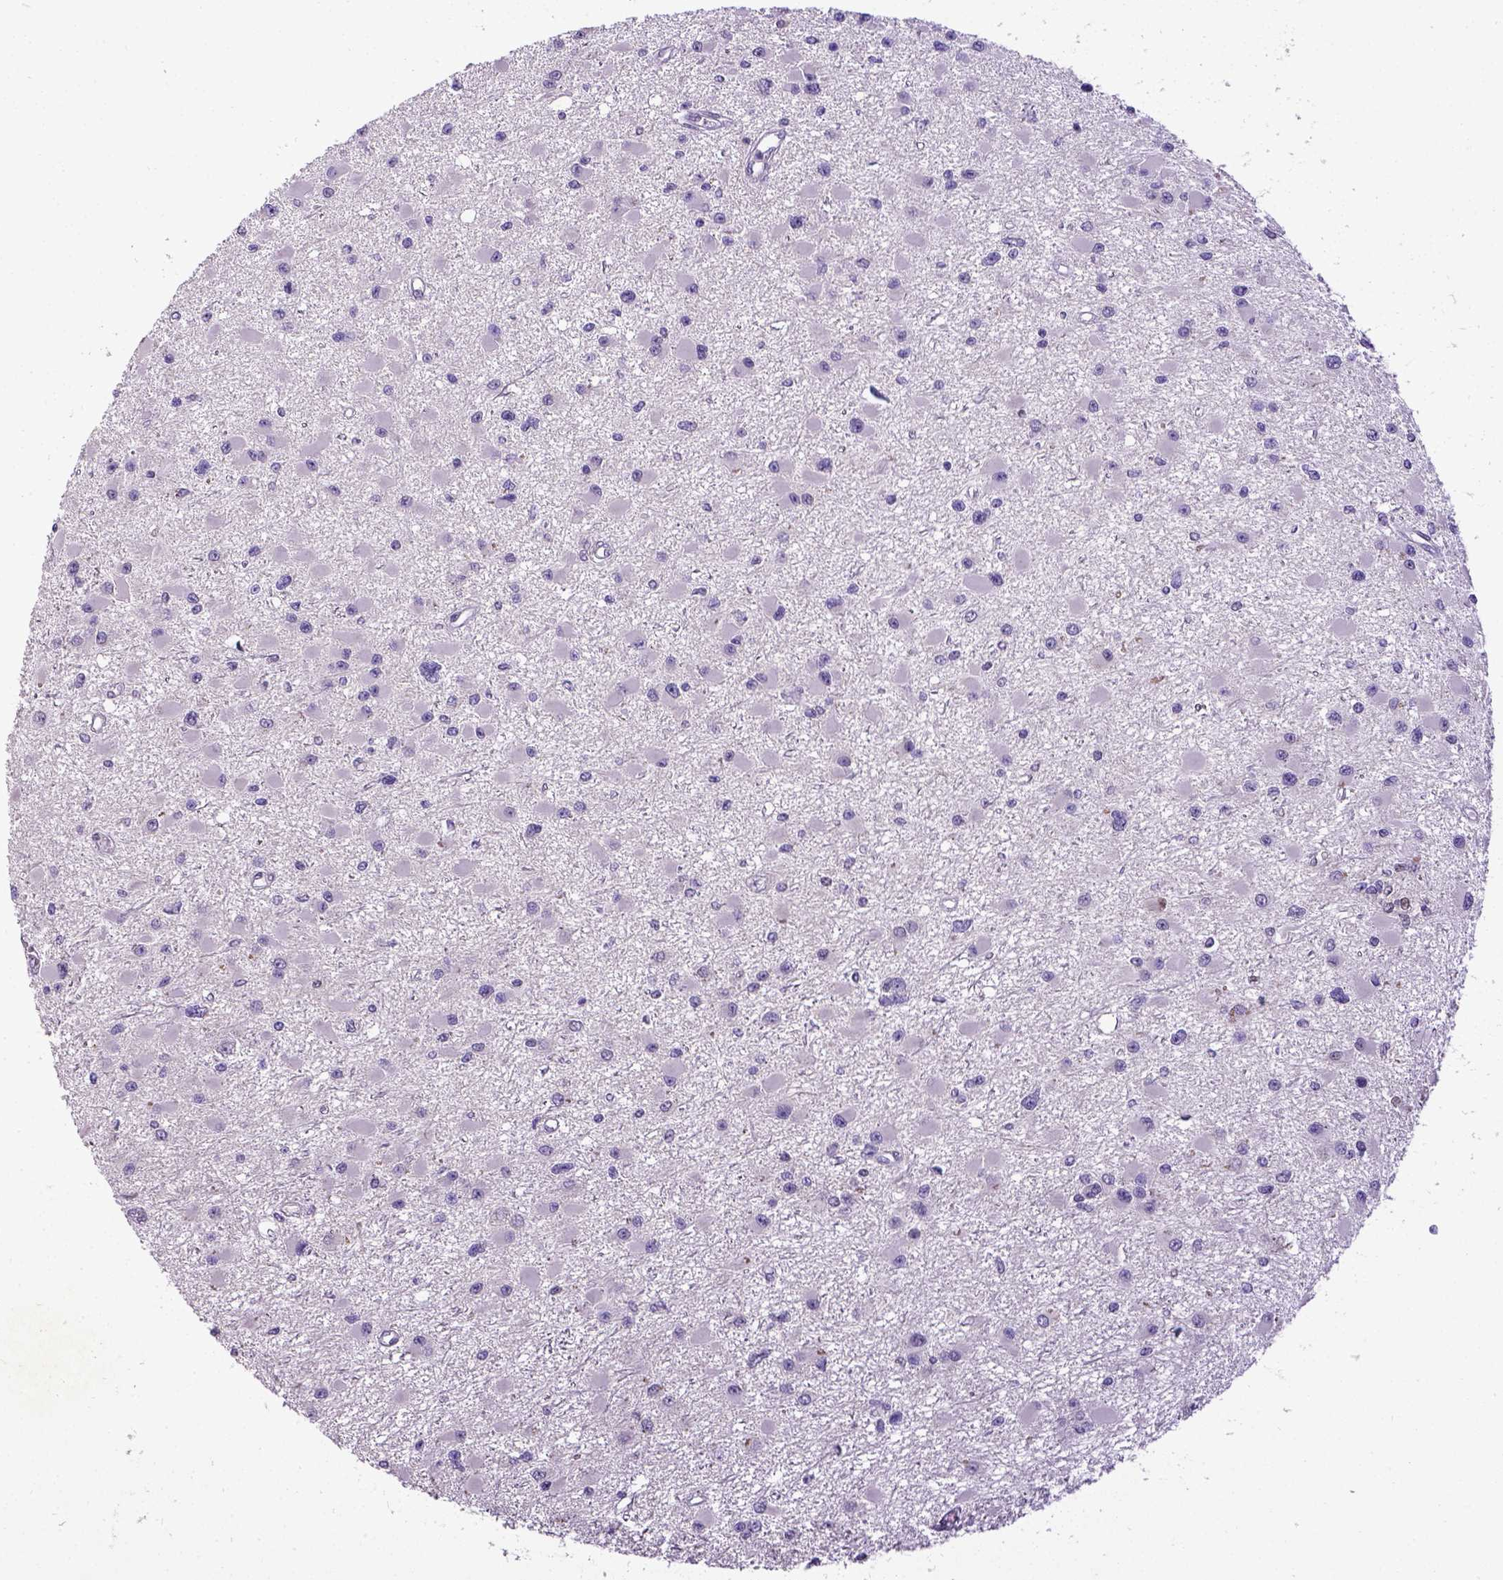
{"staining": {"intensity": "negative", "quantity": "none", "location": "none"}, "tissue": "glioma", "cell_type": "Tumor cells", "image_type": "cancer", "snomed": [{"axis": "morphology", "description": "Glioma, malignant, High grade"}, {"axis": "topography", "description": "Brain"}], "caption": "Malignant glioma (high-grade) was stained to show a protein in brown. There is no significant staining in tumor cells.", "gene": "CDKN1A", "patient": {"sex": "male", "age": 54}}